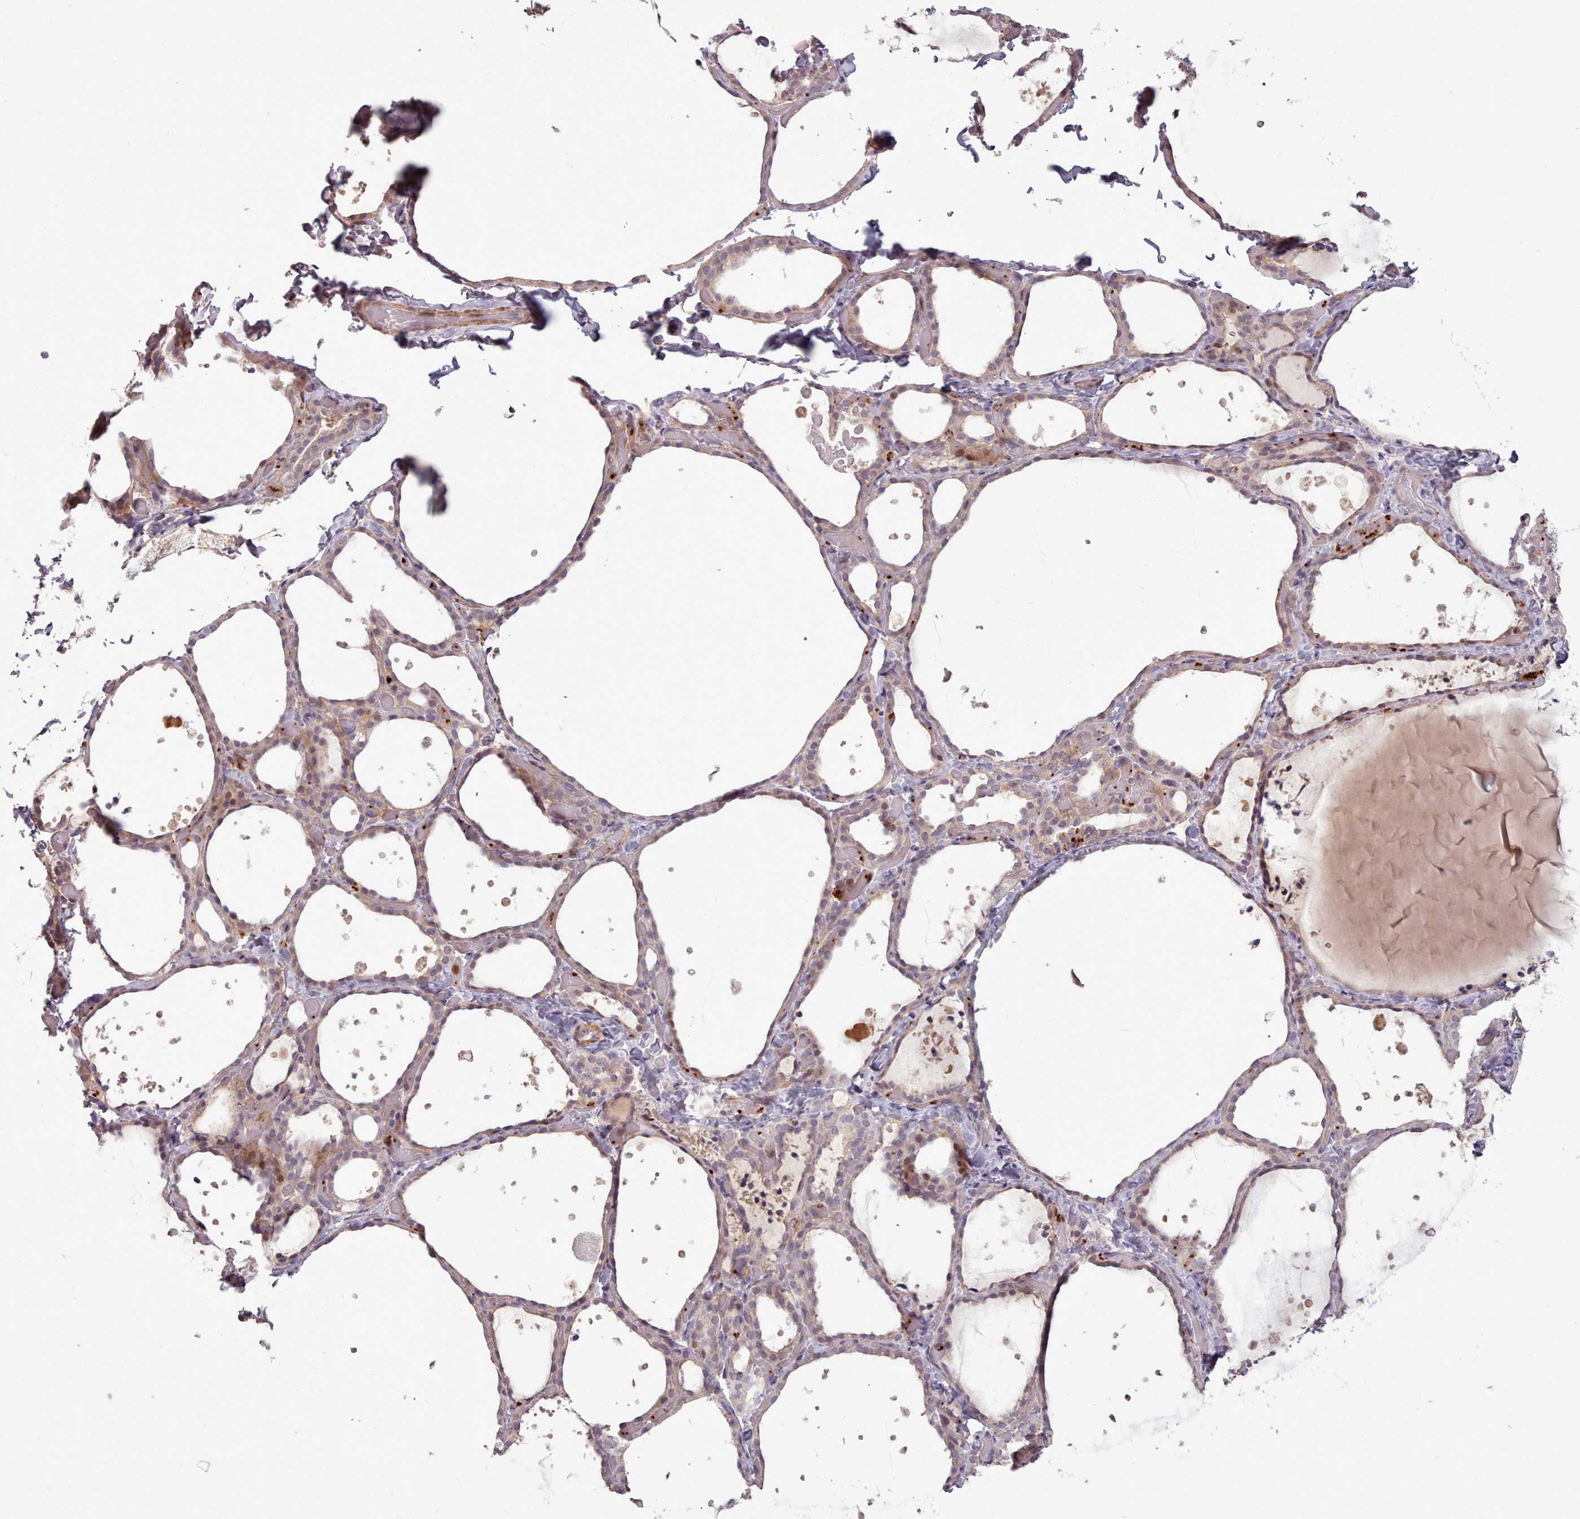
{"staining": {"intensity": "weak", "quantity": "25%-75%", "location": "cytoplasmic/membranous"}, "tissue": "thyroid gland", "cell_type": "Glandular cells", "image_type": "normal", "snomed": [{"axis": "morphology", "description": "Normal tissue, NOS"}, {"axis": "topography", "description": "Thyroid gland"}], "caption": "Glandular cells reveal weak cytoplasmic/membranous positivity in approximately 25%-75% of cells in normal thyroid gland.", "gene": "LEFTY1", "patient": {"sex": "female", "age": 44}}